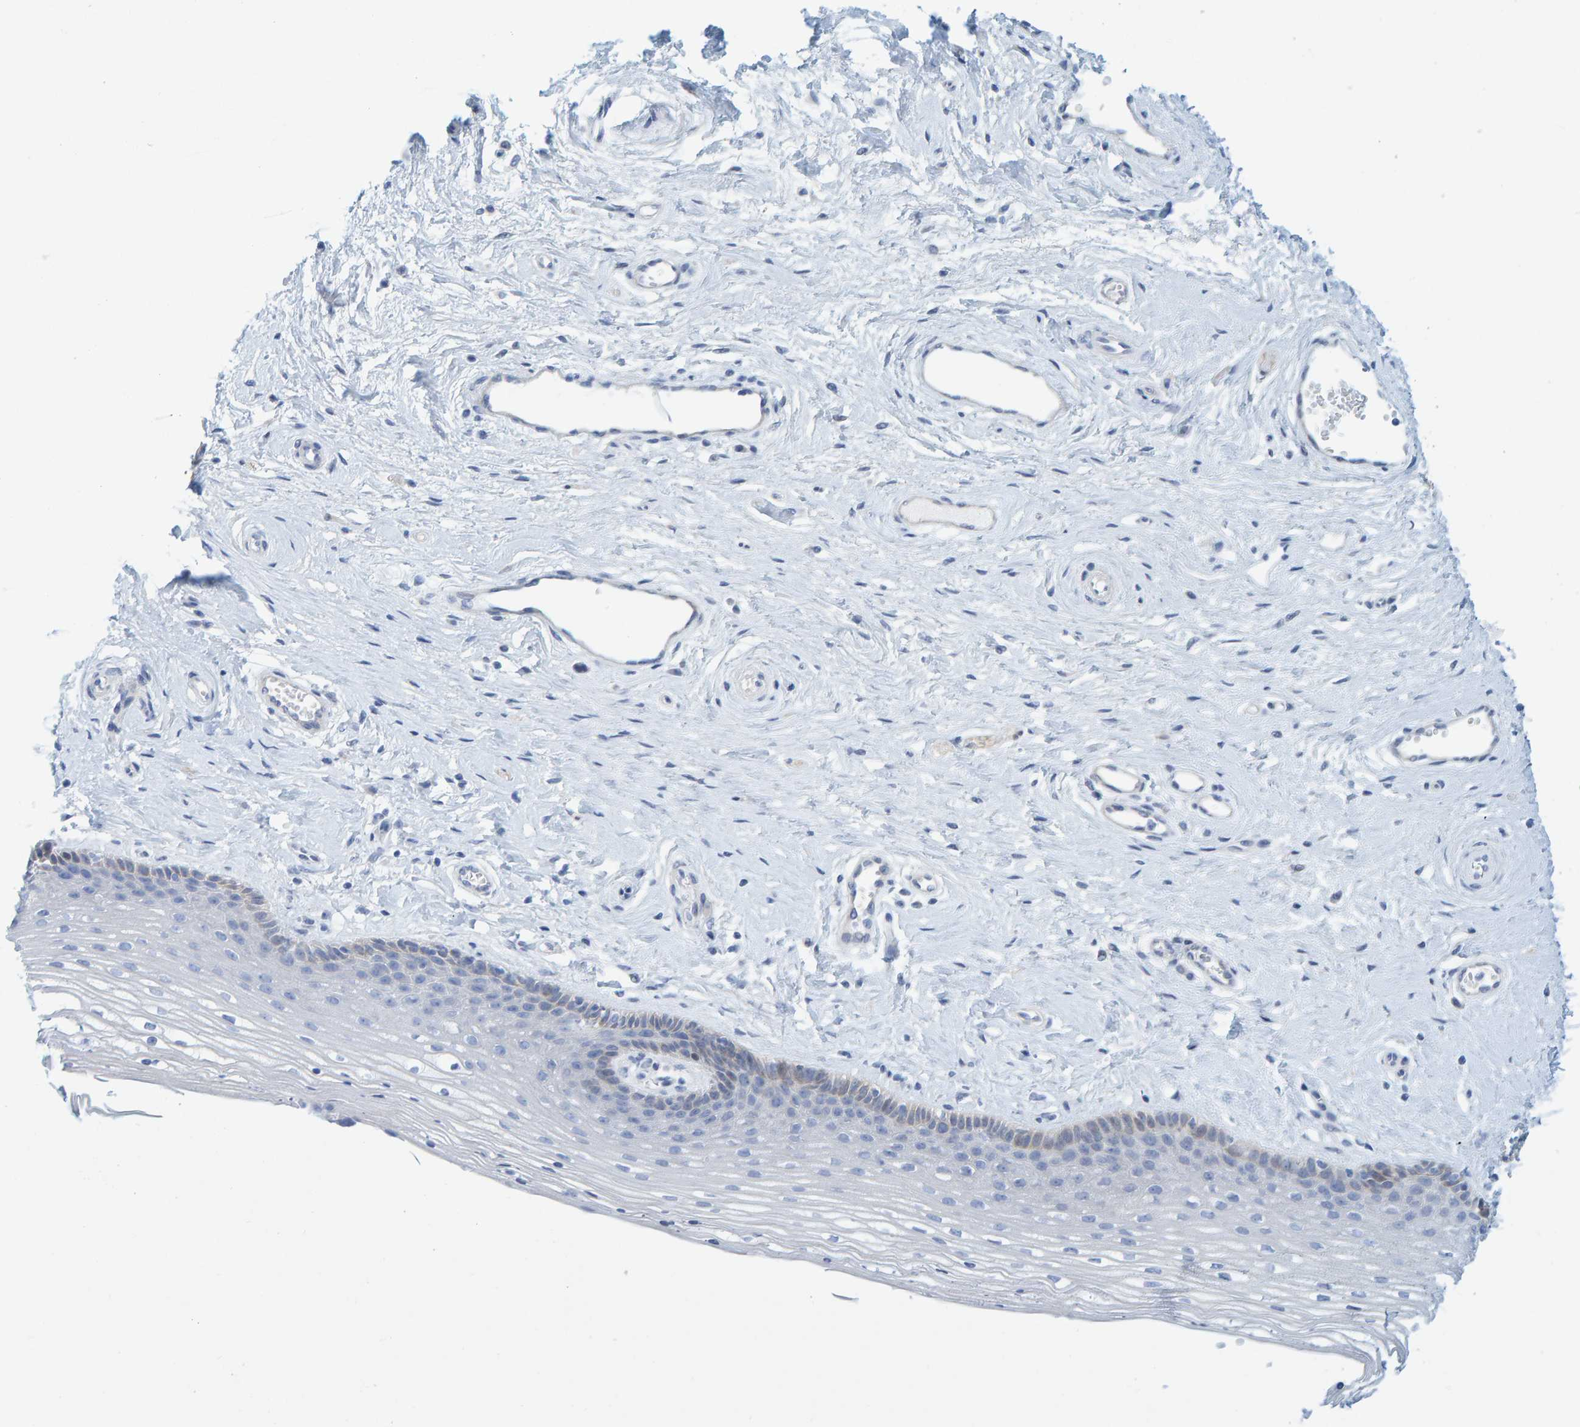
{"staining": {"intensity": "weak", "quantity": "<25%", "location": "cytoplasmic/membranous"}, "tissue": "vagina", "cell_type": "Squamous epithelial cells", "image_type": "normal", "snomed": [{"axis": "morphology", "description": "Normal tissue, NOS"}, {"axis": "topography", "description": "Vagina"}], "caption": "Immunohistochemistry of benign vagina displays no expression in squamous epithelial cells.", "gene": "KLHL11", "patient": {"sex": "female", "age": 46}}